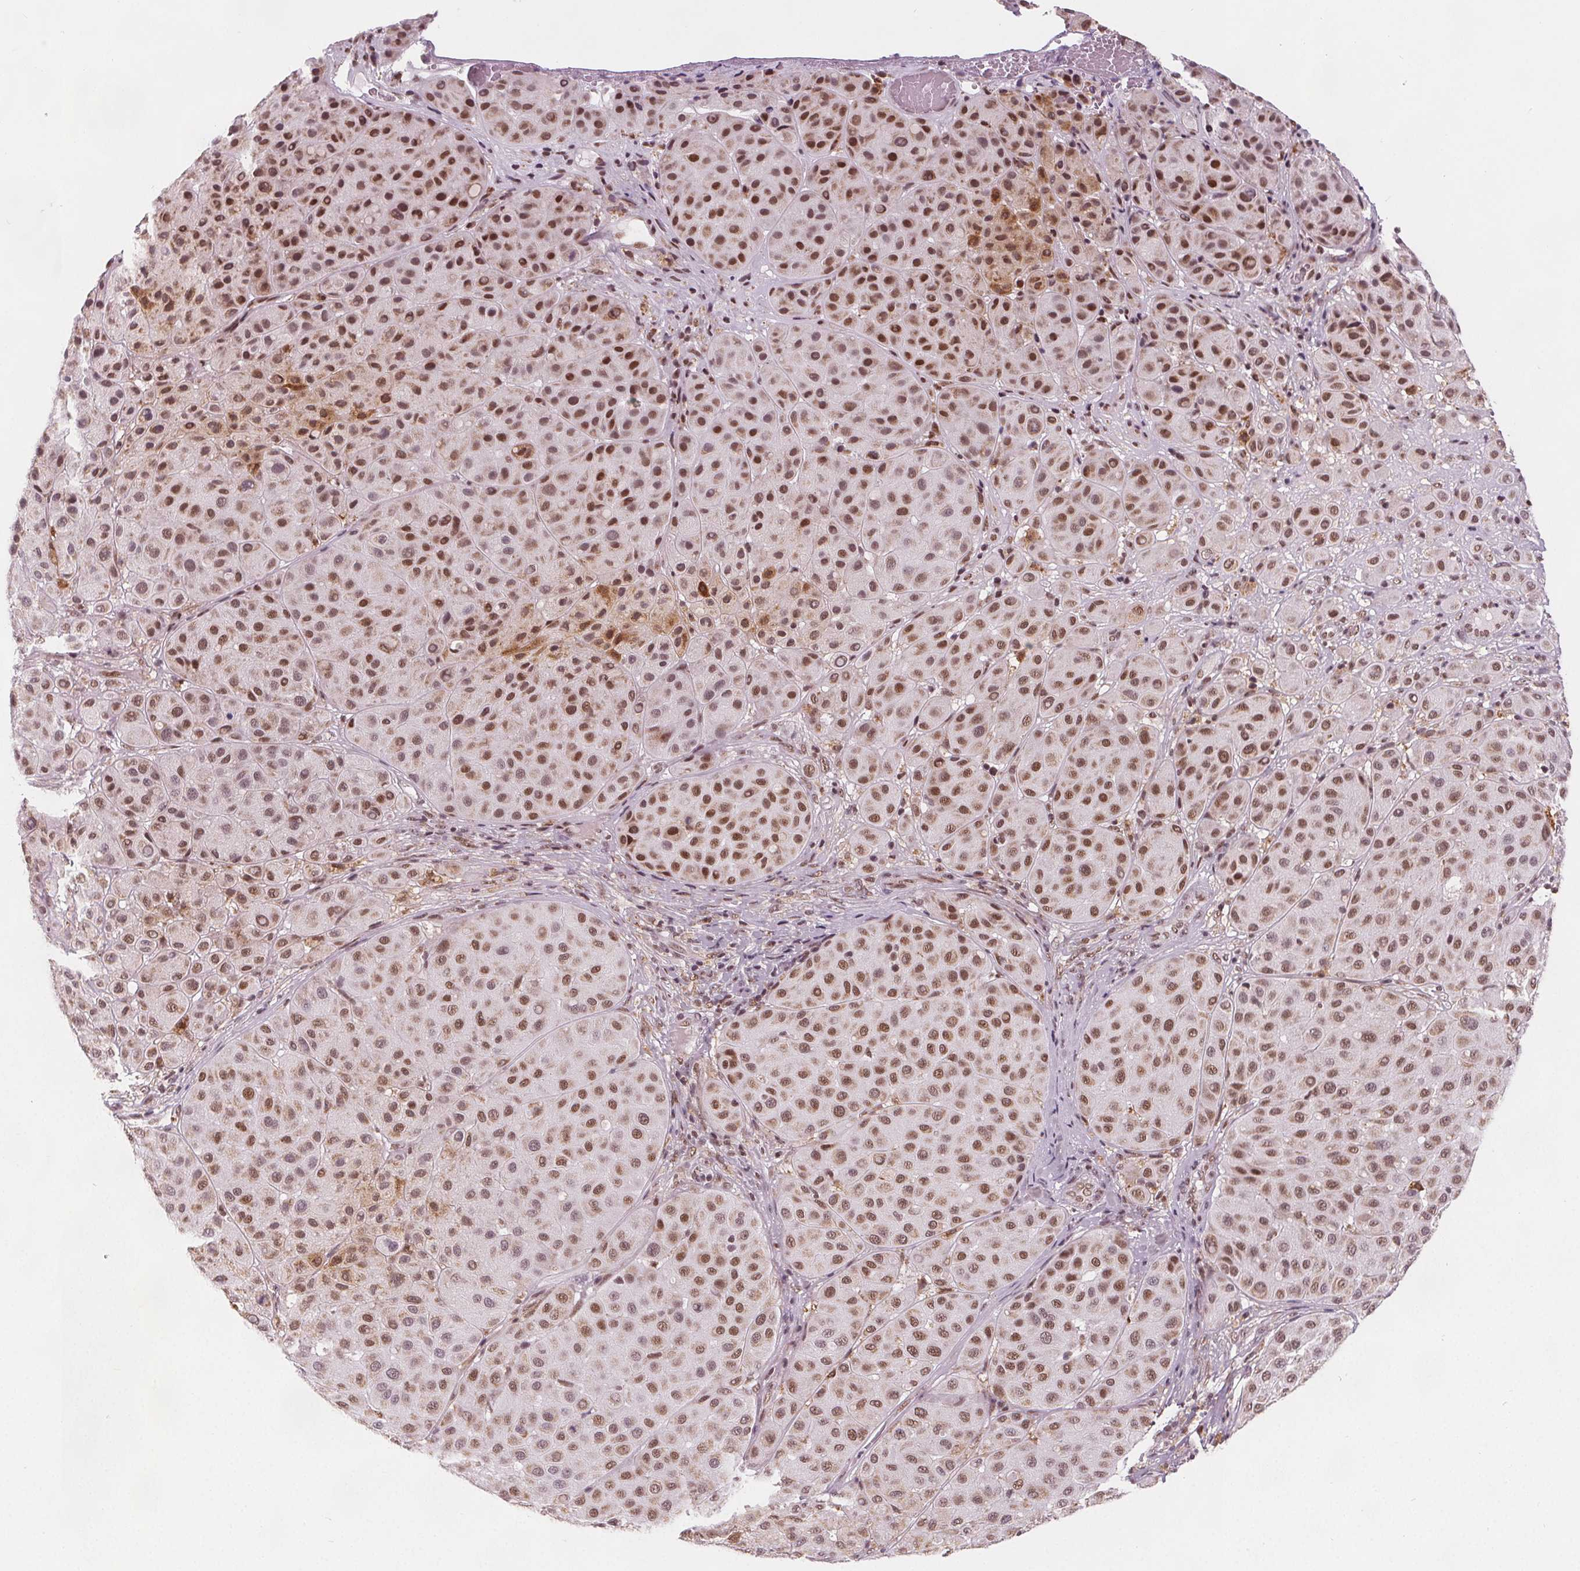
{"staining": {"intensity": "moderate", "quantity": ">75%", "location": "nuclear"}, "tissue": "melanoma", "cell_type": "Tumor cells", "image_type": "cancer", "snomed": [{"axis": "morphology", "description": "Malignant melanoma, Metastatic site"}, {"axis": "topography", "description": "Smooth muscle"}], "caption": "Immunohistochemical staining of malignant melanoma (metastatic site) demonstrates medium levels of moderate nuclear protein expression in approximately >75% of tumor cells.", "gene": "DPM2", "patient": {"sex": "male", "age": 41}}